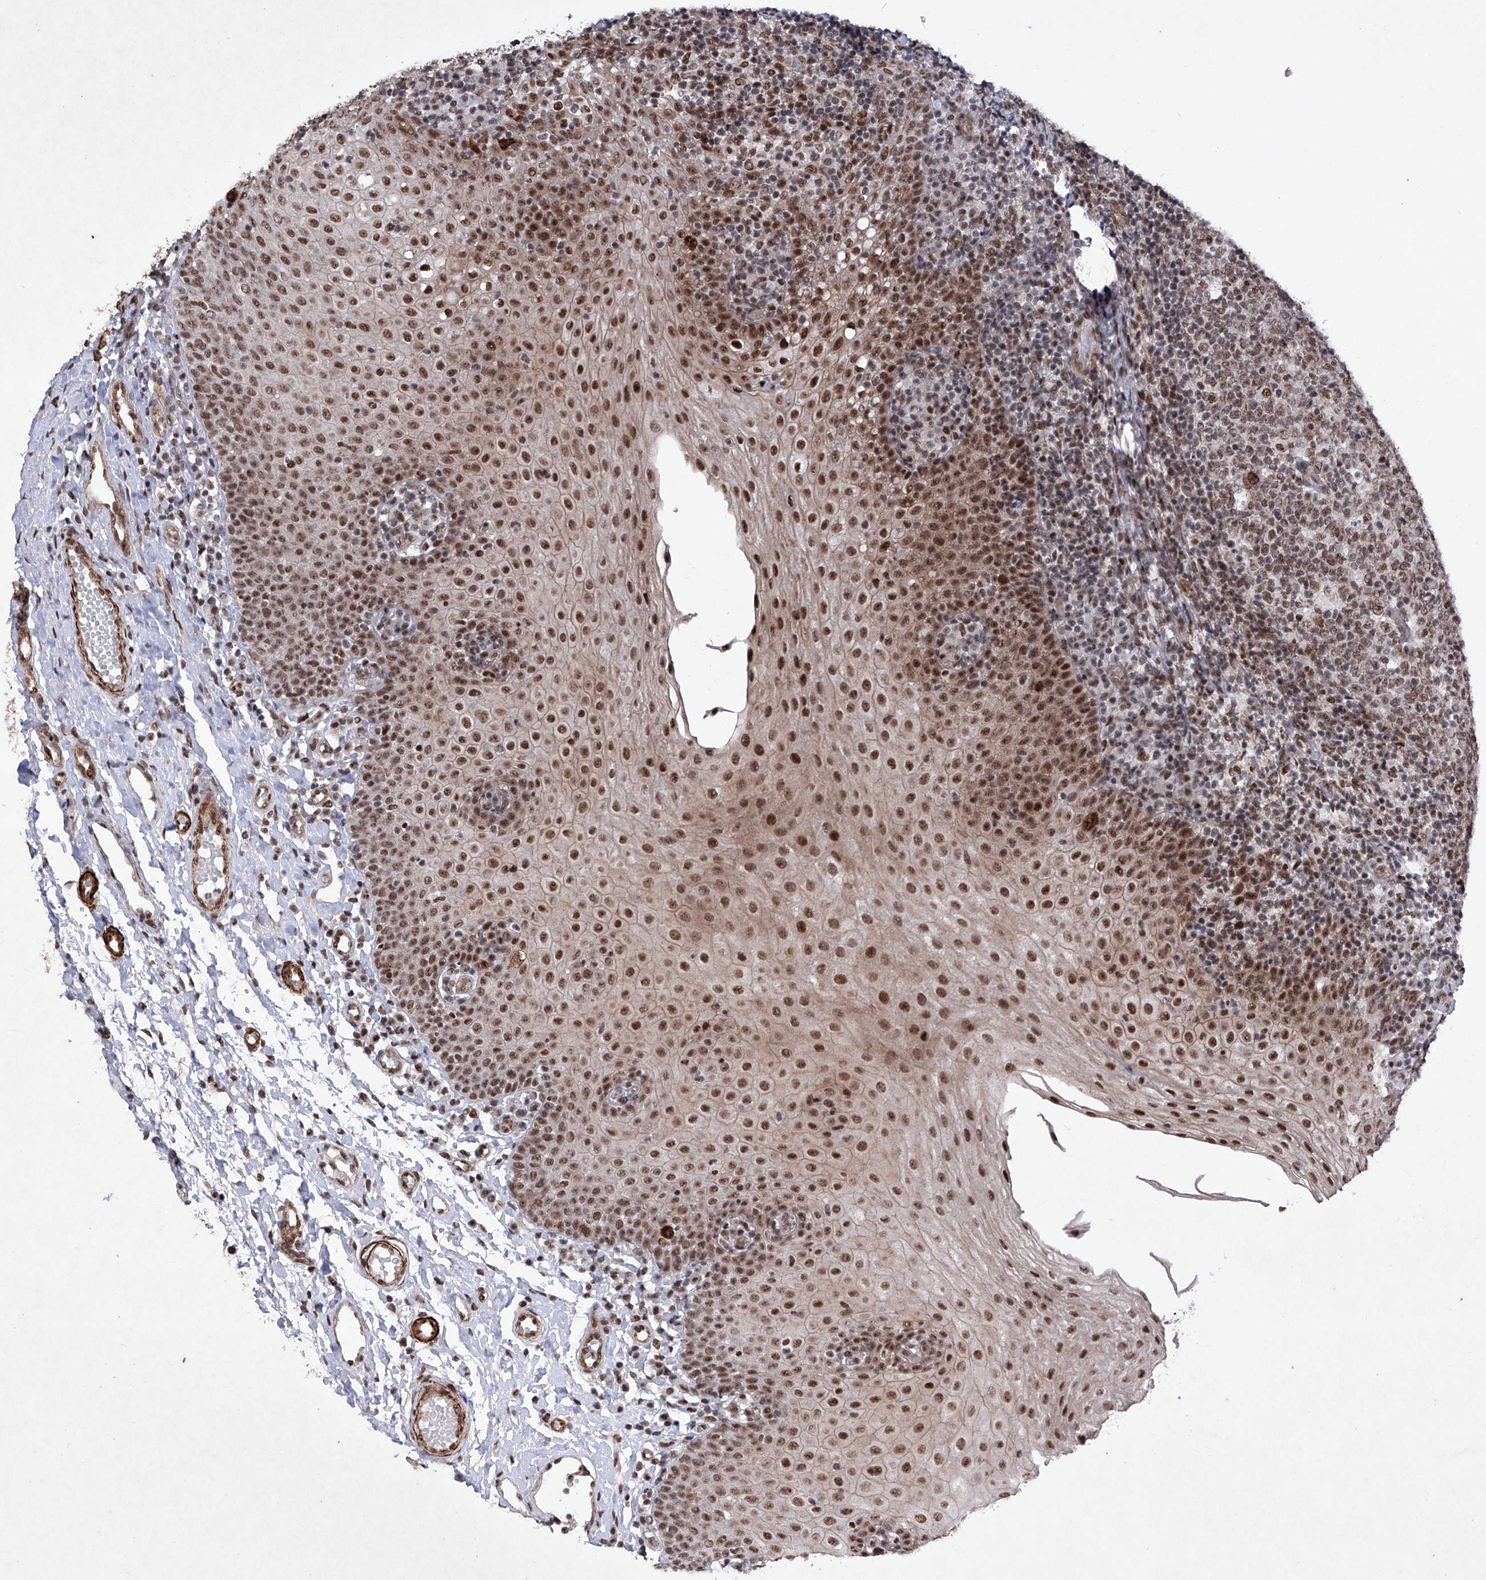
{"staining": {"intensity": "moderate", "quantity": "25%-75%", "location": "nuclear"}, "tissue": "tonsil", "cell_type": "Germinal center cells", "image_type": "normal", "snomed": [{"axis": "morphology", "description": "Normal tissue, NOS"}, {"axis": "topography", "description": "Tonsil"}], "caption": "Brown immunohistochemical staining in unremarkable tonsil exhibits moderate nuclear positivity in about 25%-75% of germinal center cells.", "gene": "NFATC4", "patient": {"sex": "female", "age": 19}}